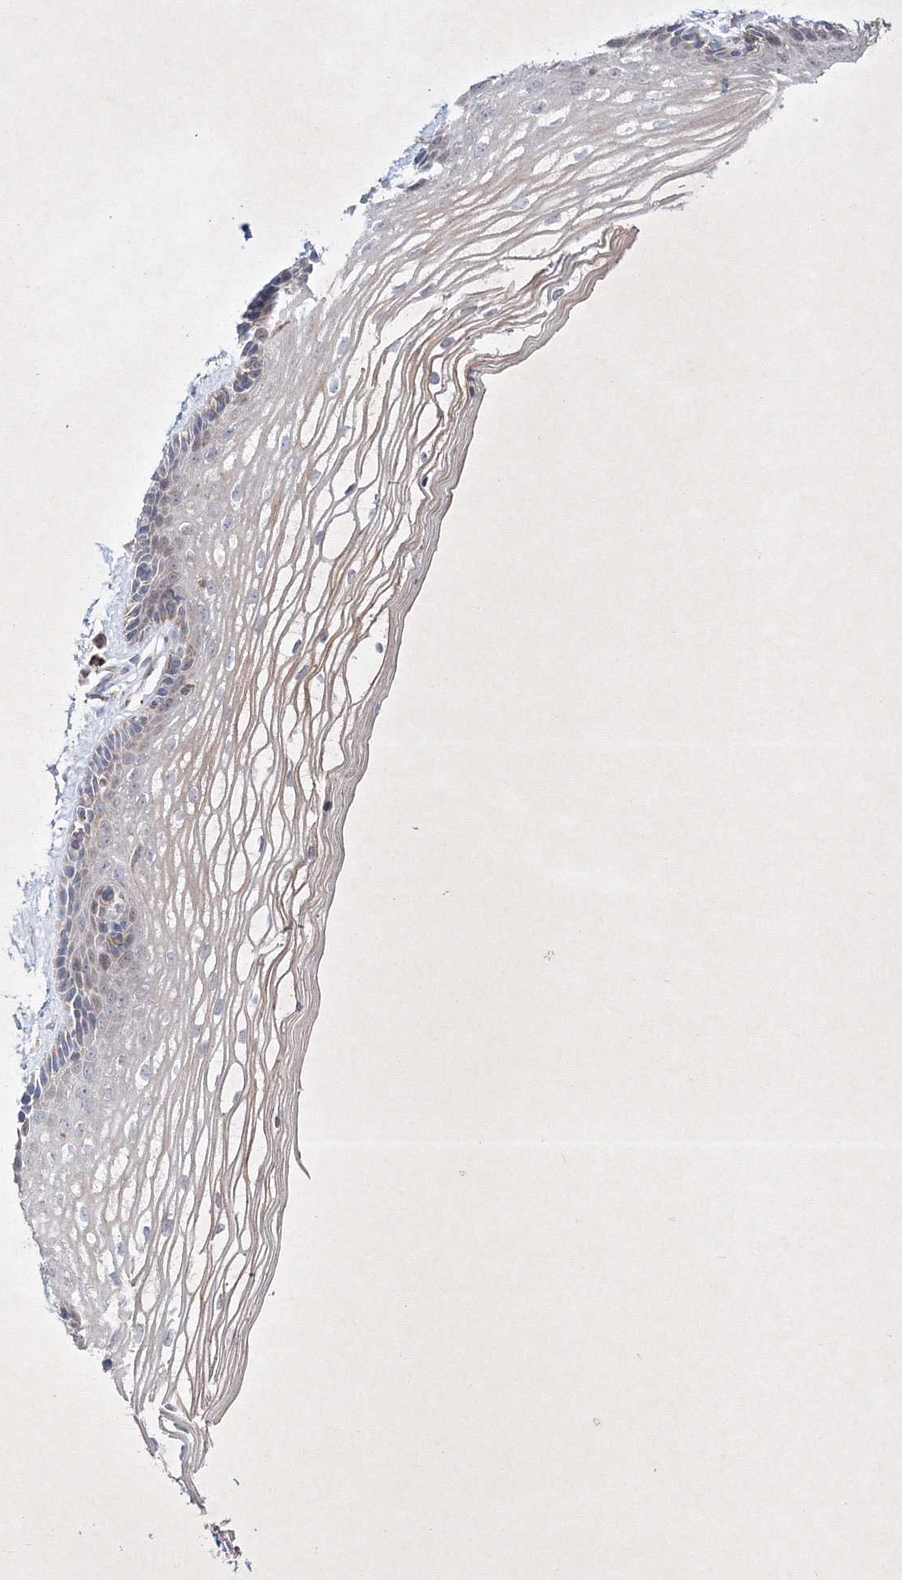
{"staining": {"intensity": "weak", "quantity": "25%-75%", "location": "cytoplasmic/membranous"}, "tissue": "vagina", "cell_type": "Squamous epithelial cells", "image_type": "normal", "snomed": [{"axis": "morphology", "description": "Normal tissue, NOS"}, {"axis": "topography", "description": "Vagina"}], "caption": "Weak cytoplasmic/membranous positivity for a protein is seen in about 25%-75% of squamous epithelial cells of normal vagina using IHC.", "gene": "OPA1", "patient": {"sex": "female", "age": 46}}